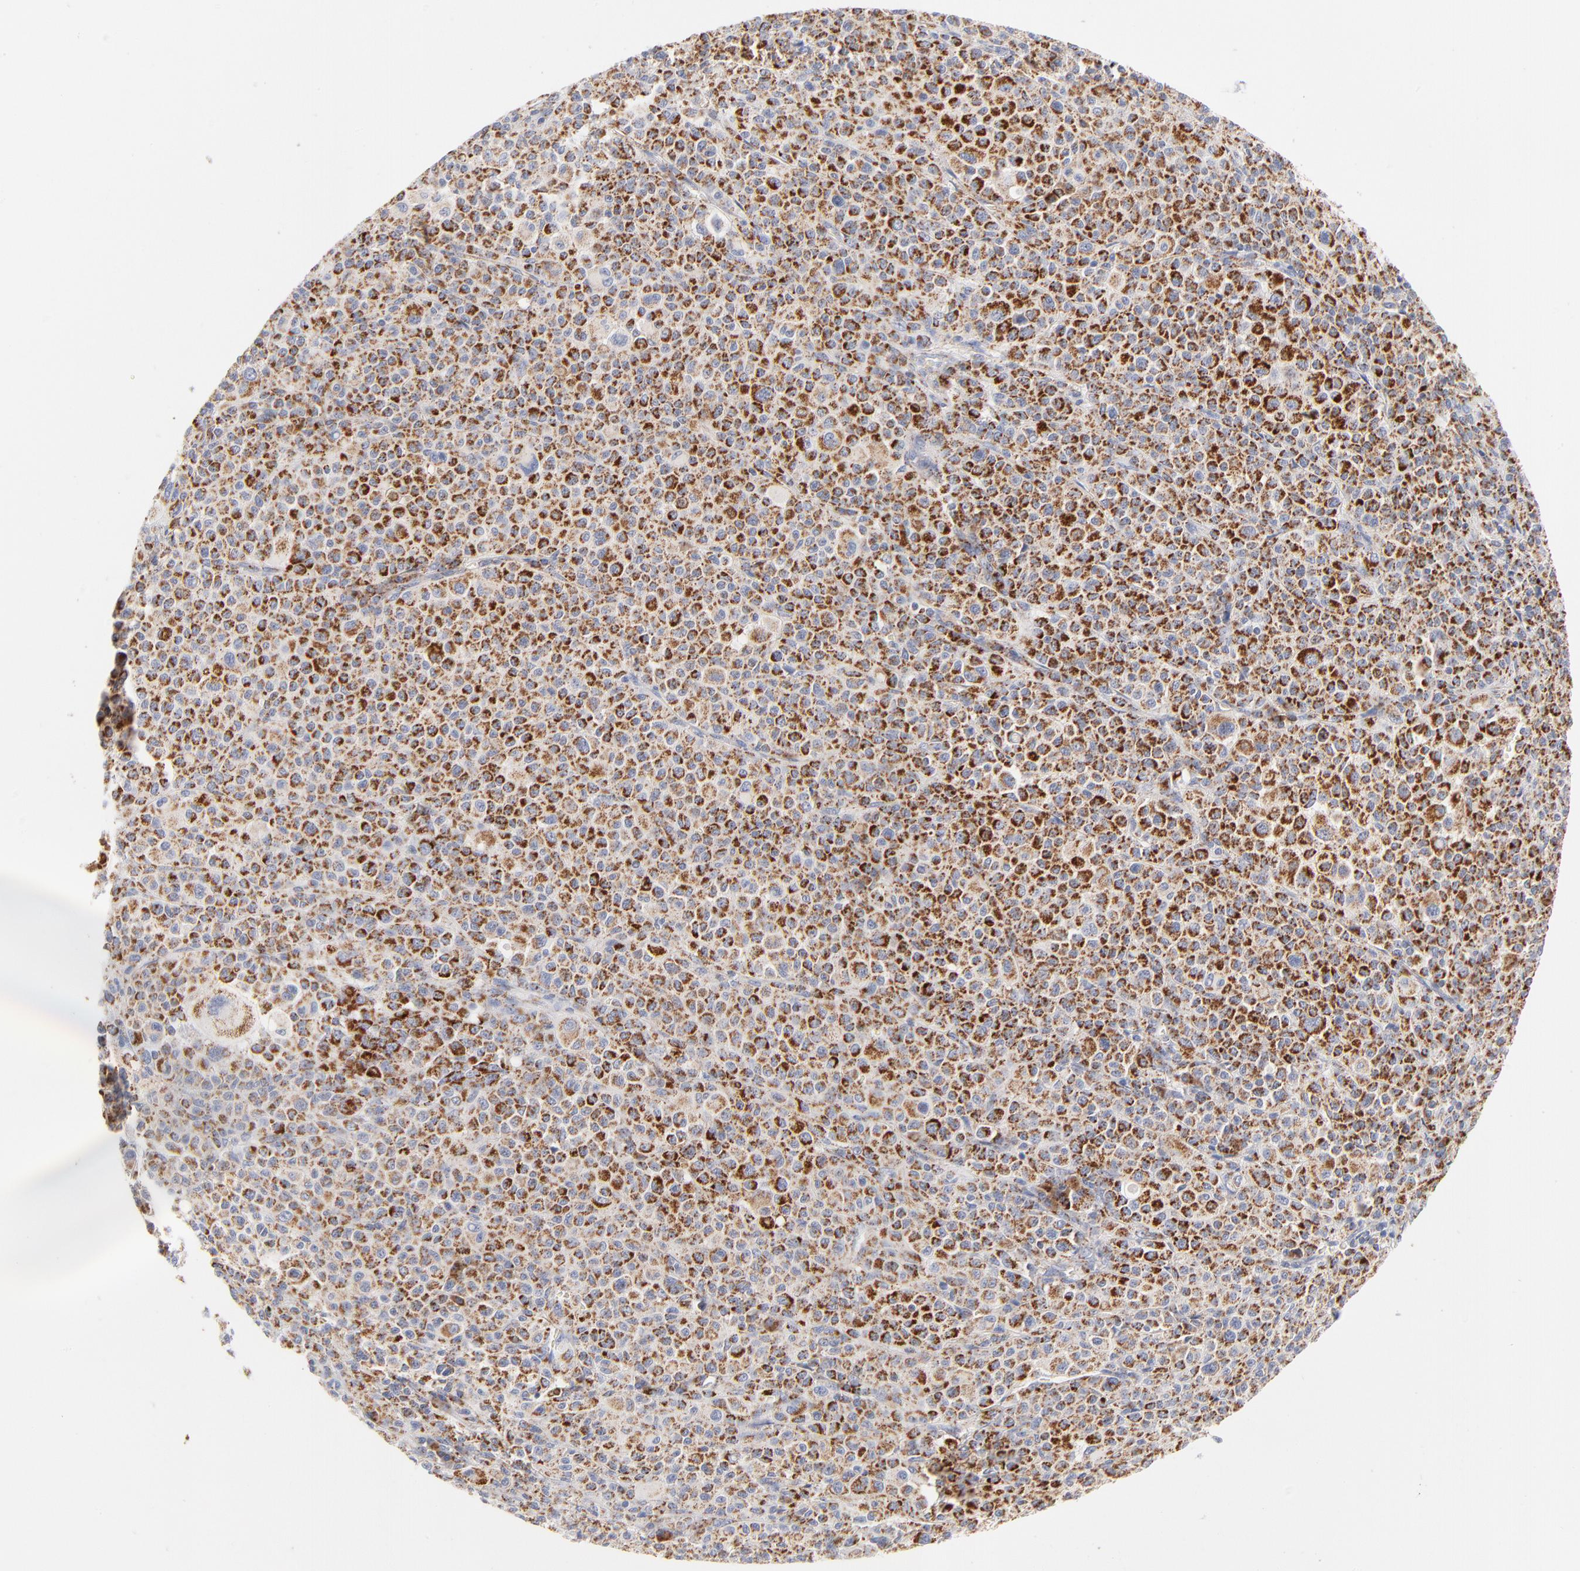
{"staining": {"intensity": "strong", "quantity": ">75%", "location": "cytoplasmic/membranous"}, "tissue": "melanoma", "cell_type": "Tumor cells", "image_type": "cancer", "snomed": [{"axis": "morphology", "description": "Malignant melanoma, Metastatic site"}, {"axis": "topography", "description": "Skin"}], "caption": "Protein positivity by IHC demonstrates strong cytoplasmic/membranous staining in approximately >75% of tumor cells in melanoma. The staining is performed using DAB (3,3'-diaminobenzidine) brown chromogen to label protein expression. The nuclei are counter-stained blue using hematoxylin.", "gene": "DLAT", "patient": {"sex": "female", "age": 74}}